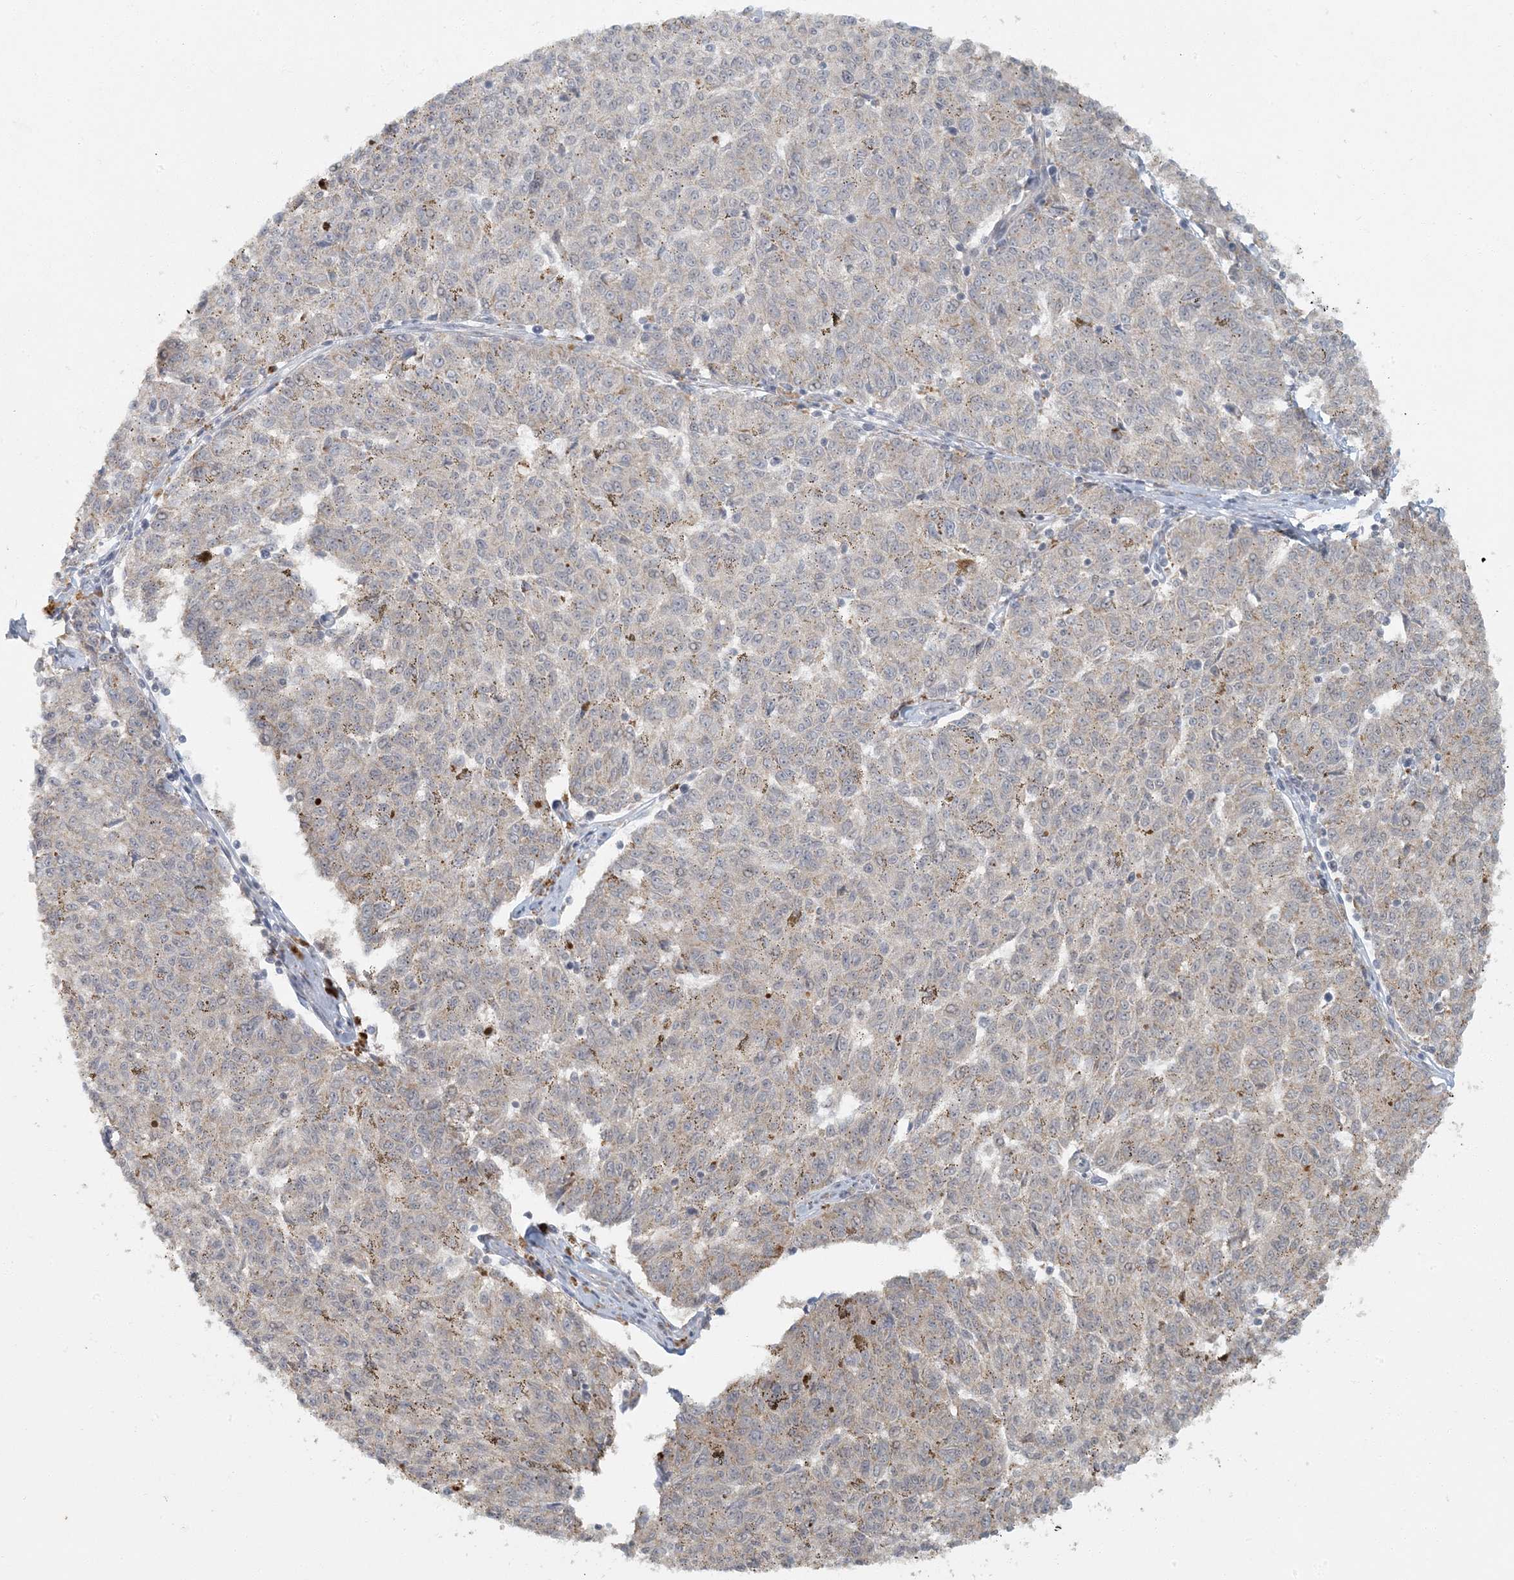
{"staining": {"intensity": "negative", "quantity": "none", "location": "none"}, "tissue": "melanoma", "cell_type": "Tumor cells", "image_type": "cancer", "snomed": [{"axis": "morphology", "description": "Malignant melanoma, NOS"}, {"axis": "topography", "description": "Skin"}], "caption": "Tumor cells are negative for protein expression in human melanoma.", "gene": "AK9", "patient": {"sex": "female", "age": 72}}